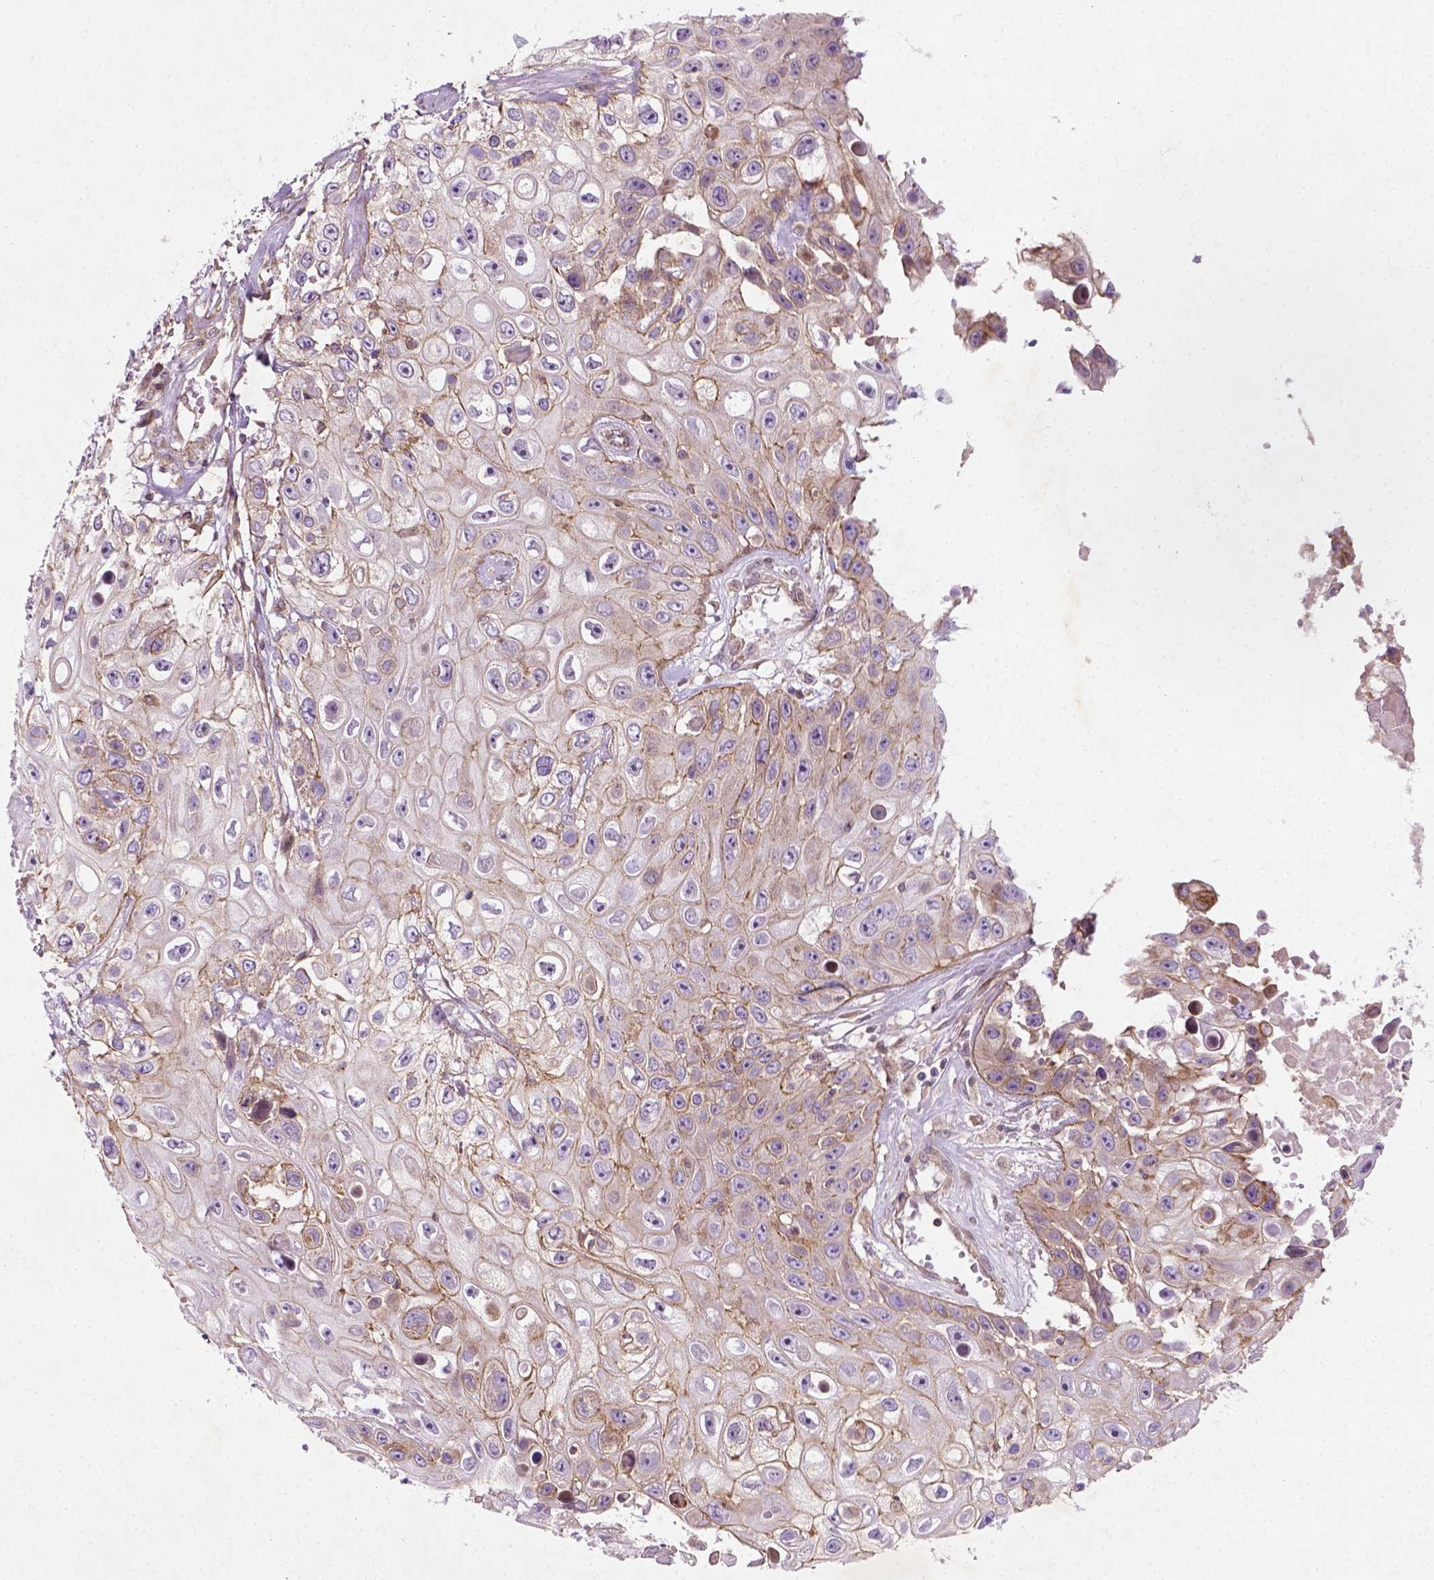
{"staining": {"intensity": "weak", "quantity": "25%-75%", "location": "cytoplasmic/membranous"}, "tissue": "skin cancer", "cell_type": "Tumor cells", "image_type": "cancer", "snomed": [{"axis": "morphology", "description": "Squamous cell carcinoma, NOS"}, {"axis": "topography", "description": "Skin"}], "caption": "Human skin cancer stained with a brown dye shows weak cytoplasmic/membranous positive expression in approximately 25%-75% of tumor cells.", "gene": "TCHP", "patient": {"sex": "male", "age": 82}}